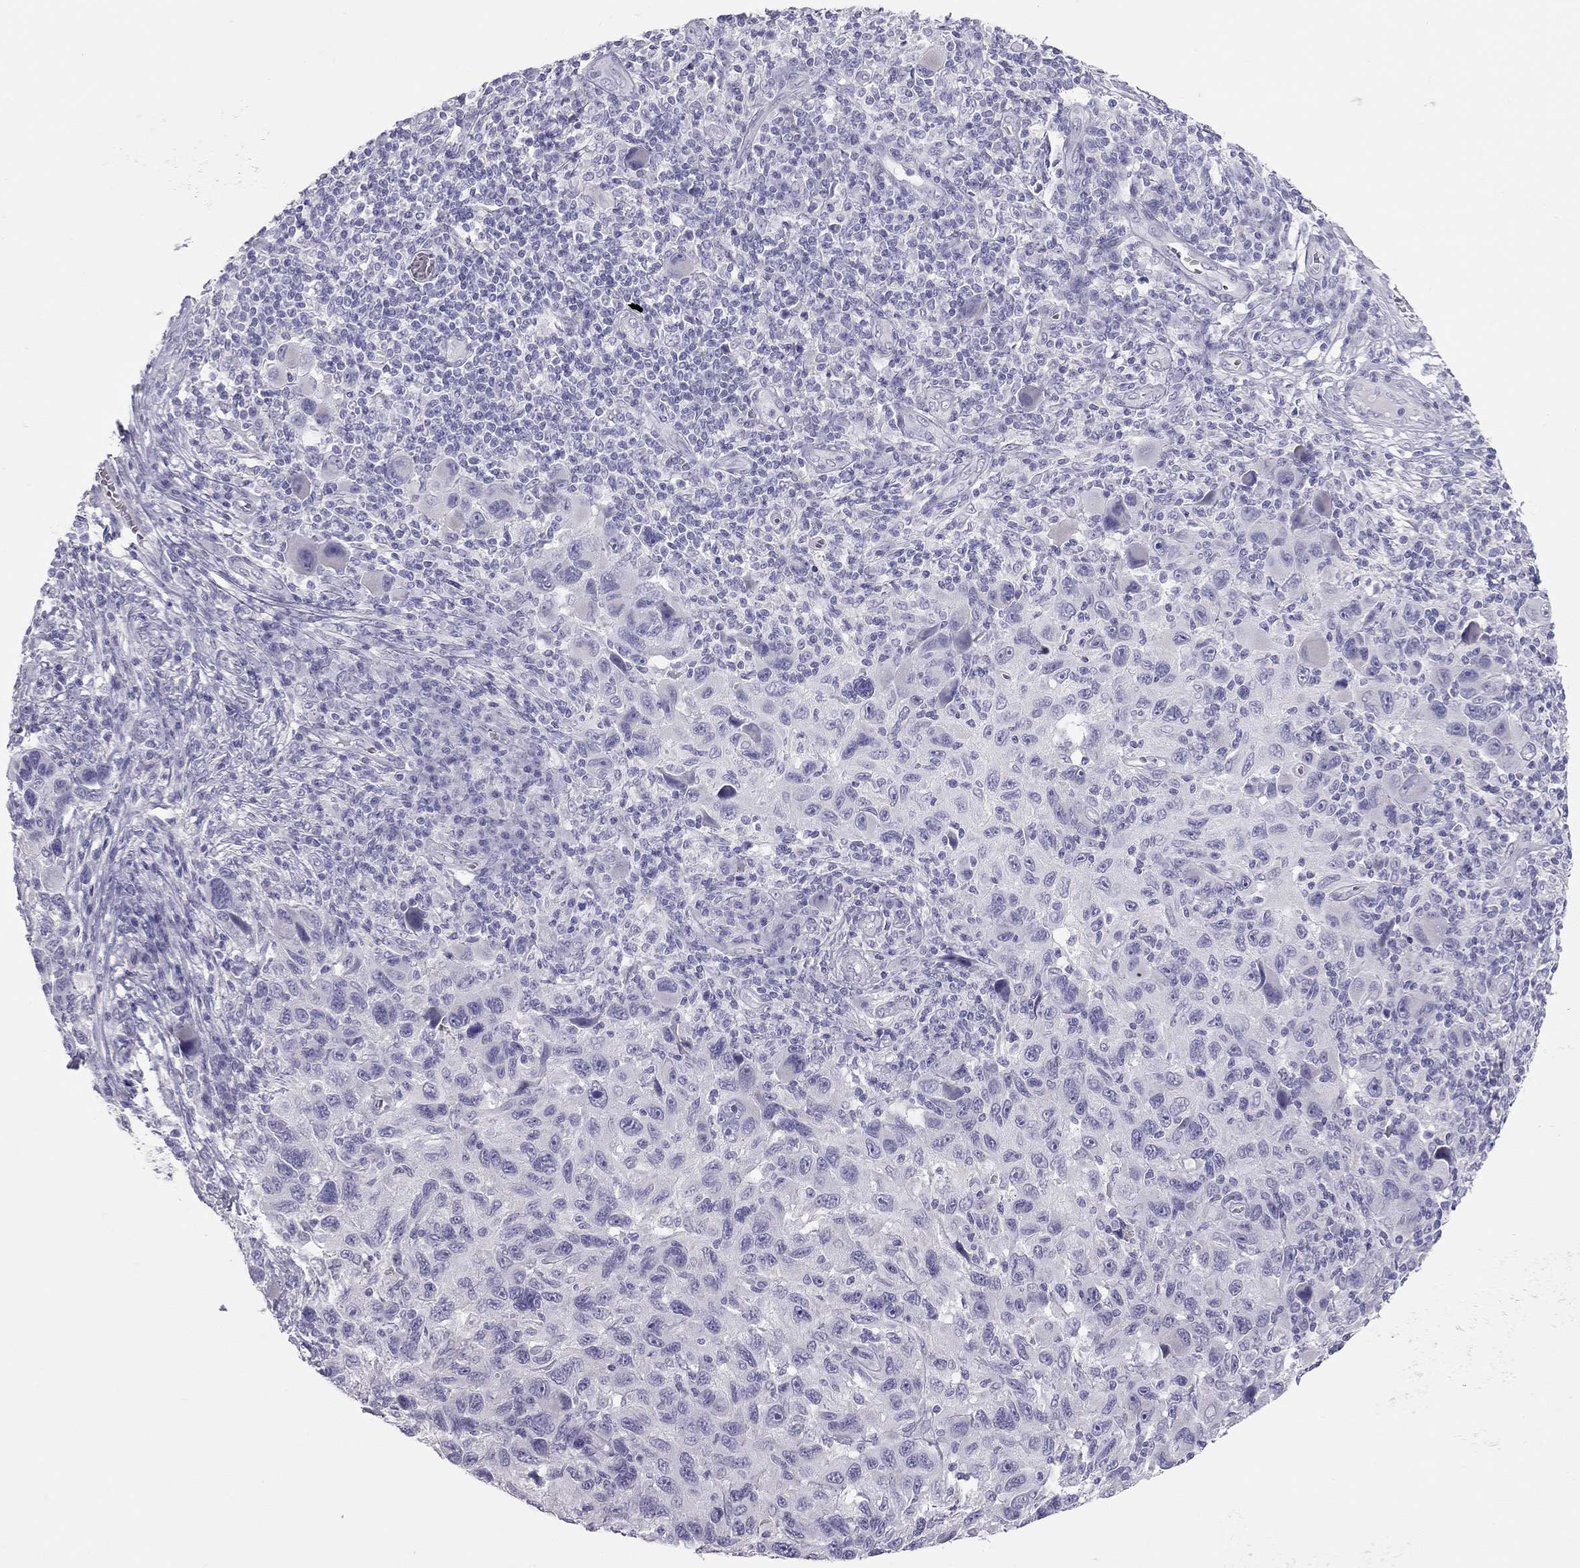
{"staining": {"intensity": "negative", "quantity": "none", "location": "none"}, "tissue": "melanoma", "cell_type": "Tumor cells", "image_type": "cancer", "snomed": [{"axis": "morphology", "description": "Malignant melanoma, NOS"}, {"axis": "topography", "description": "Skin"}], "caption": "Melanoma was stained to show a protein in brown. There is no significant positivity in tumor cells. (Brightfield microscopy of DAB immunohistochemistry at high magnification).", "gene": "SPATA12", "patient": {"sex": "male", "age": 53}}